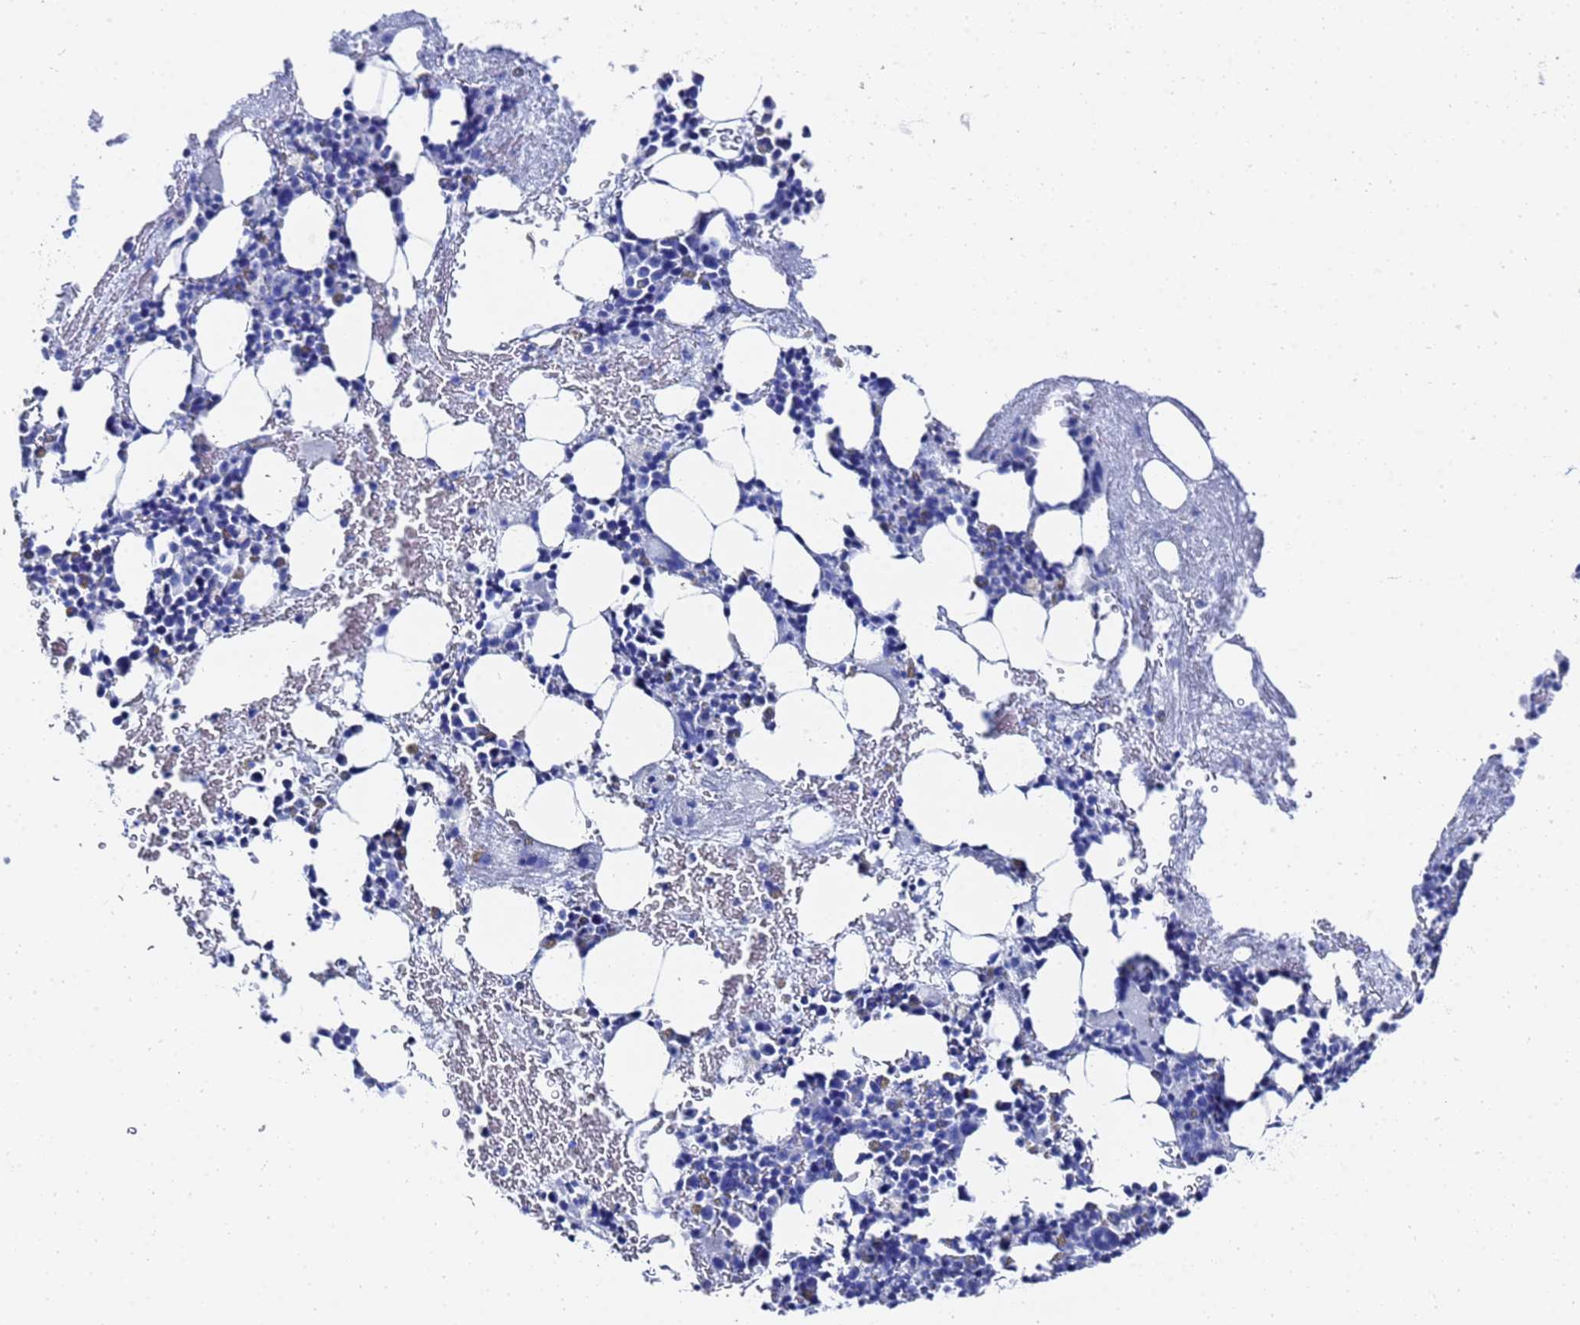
{"staining": {"intensity": "negative", "quantity": "none", "location": "none"}, "tissue": "bone marrow", "cell_type": "Hematopoietic cells", "image_type": "normal", "snomed": [{"axis": "morphology", "description": "Normal tissue, NOS"}, {"axis": "topography", "description": "Bone marrow"}], "caption": "DAB (3,3'-diaminobenzidine) immunohistochemical staining of unremarkable bone marrow demonstrates no significant expression in hematopoietic cells.", "gene": "GGT1", "patient": {"sex": "female", "age": 37}}